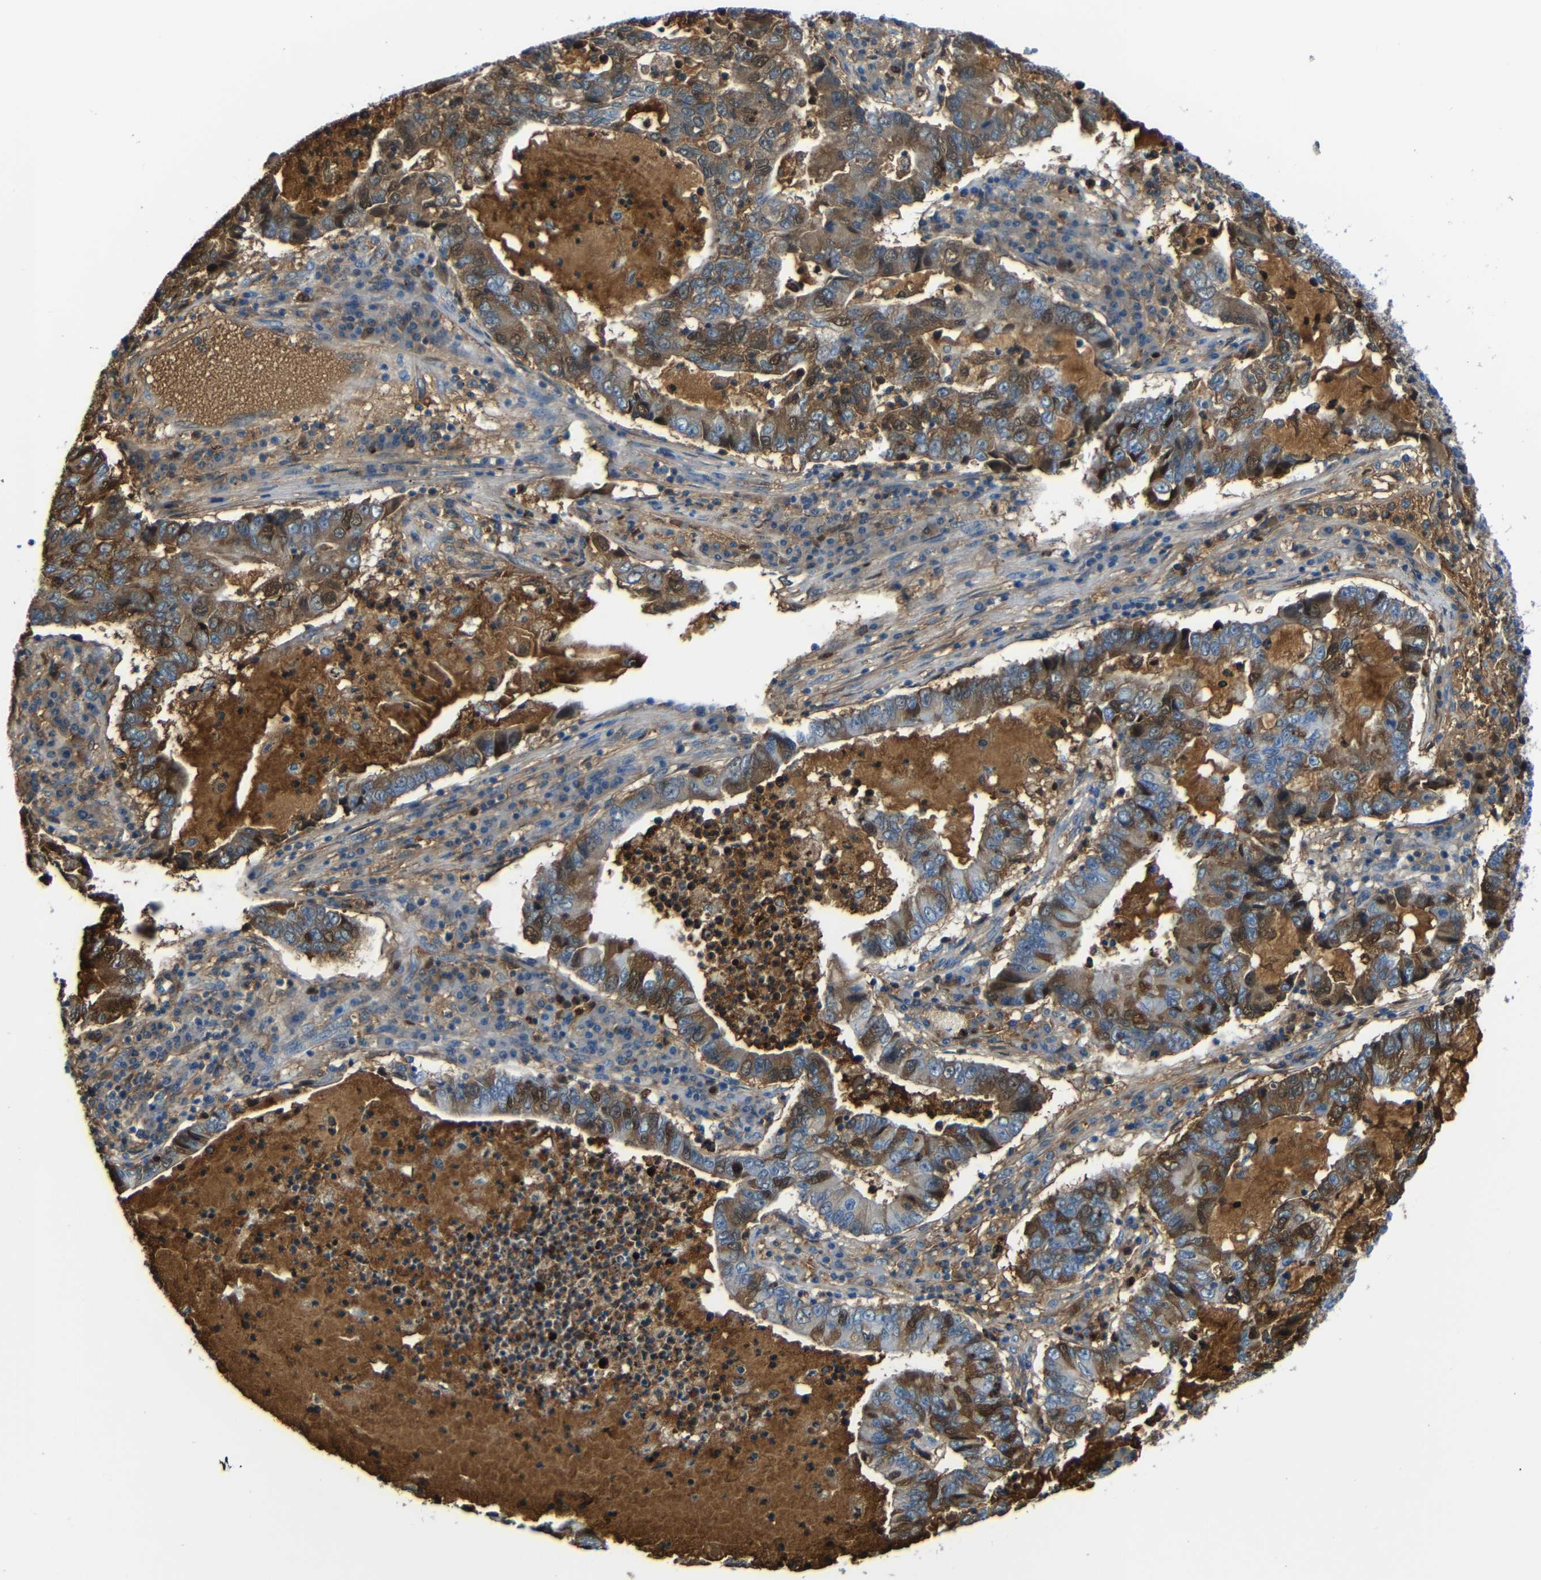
{"staining": {"intensity": "moderate", "quantity": ">75%", "location": "cytoplasmic/membranous,nuclear"}, "tissue": "lung cancer", "cell_type": "Tumor cells", "image_type": "cancer", "snomed": [{"axis": "morphology", "description": "Adenocarcinoma, NOS"}, {"axis": "topography", "description": "Lung"}], "caption": "Lung cancer stained with DAB (3,3'-diaminobenzidine) immunohistochemistry reveals medium levels of moderate cytoplasmic/membranous and nuclear expression in about >75% of tumor cells.", "gene": "SERPINA1", "patient": {"sex": "female", "age": 51}}